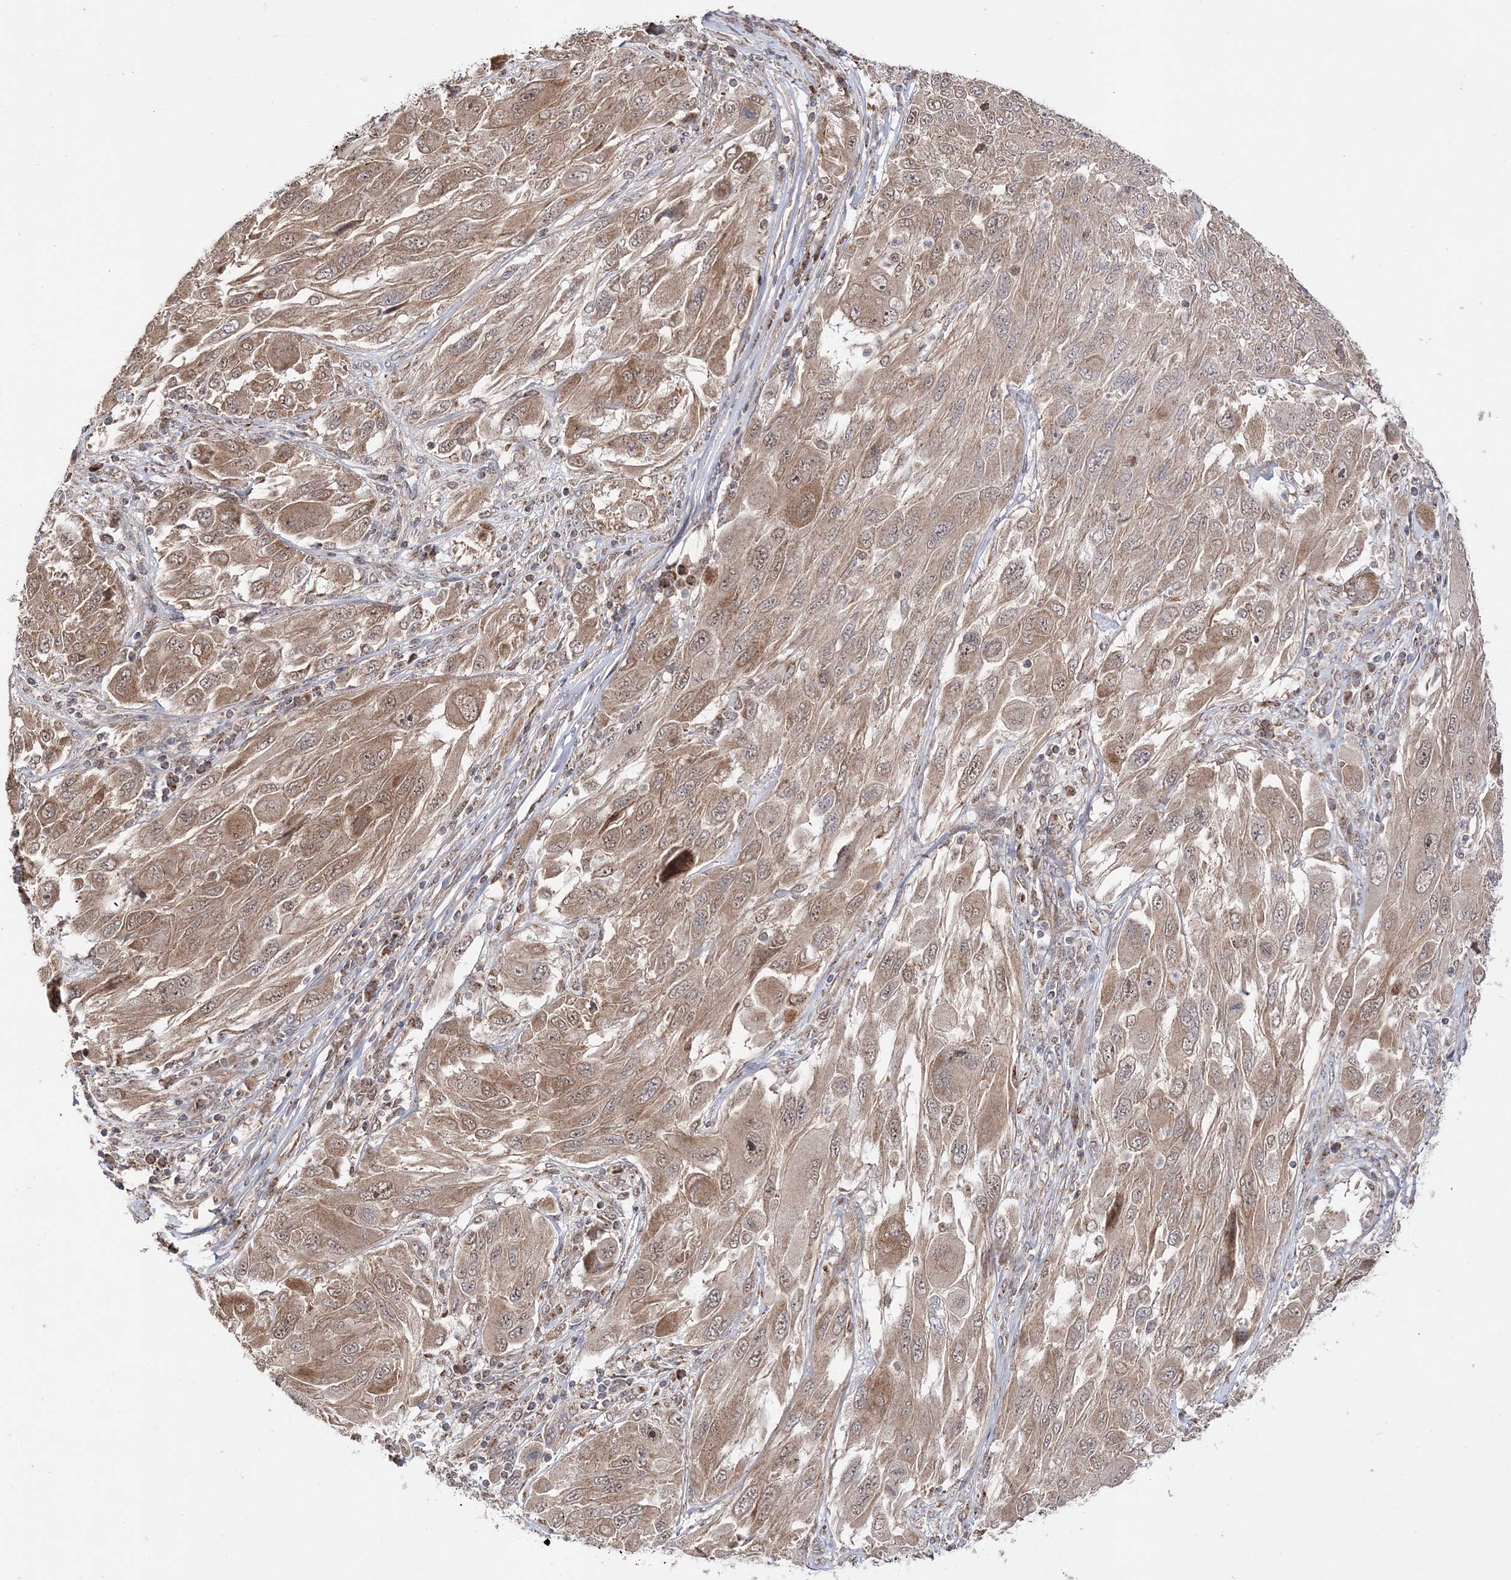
{"staining": {"intensity": "moderate", "quantity": ">75%", "location": "cytoplasmic/membranous"}, "tissue": "melanoma", "cell_type": "Tumor cells", "image_type": "cancer", "snomed": [{"axis": "morphology", "description": "Malignant melanoma, NOS"}, {"axis": "topography", "description": "Skin"}], "caption": "Moderate cytoplasmic/membranous positivity is present in about >75% of tumor cells in malignant melanoma.", "gene": "DALRD3", "patient": {"sex": "female", "age": 91}}